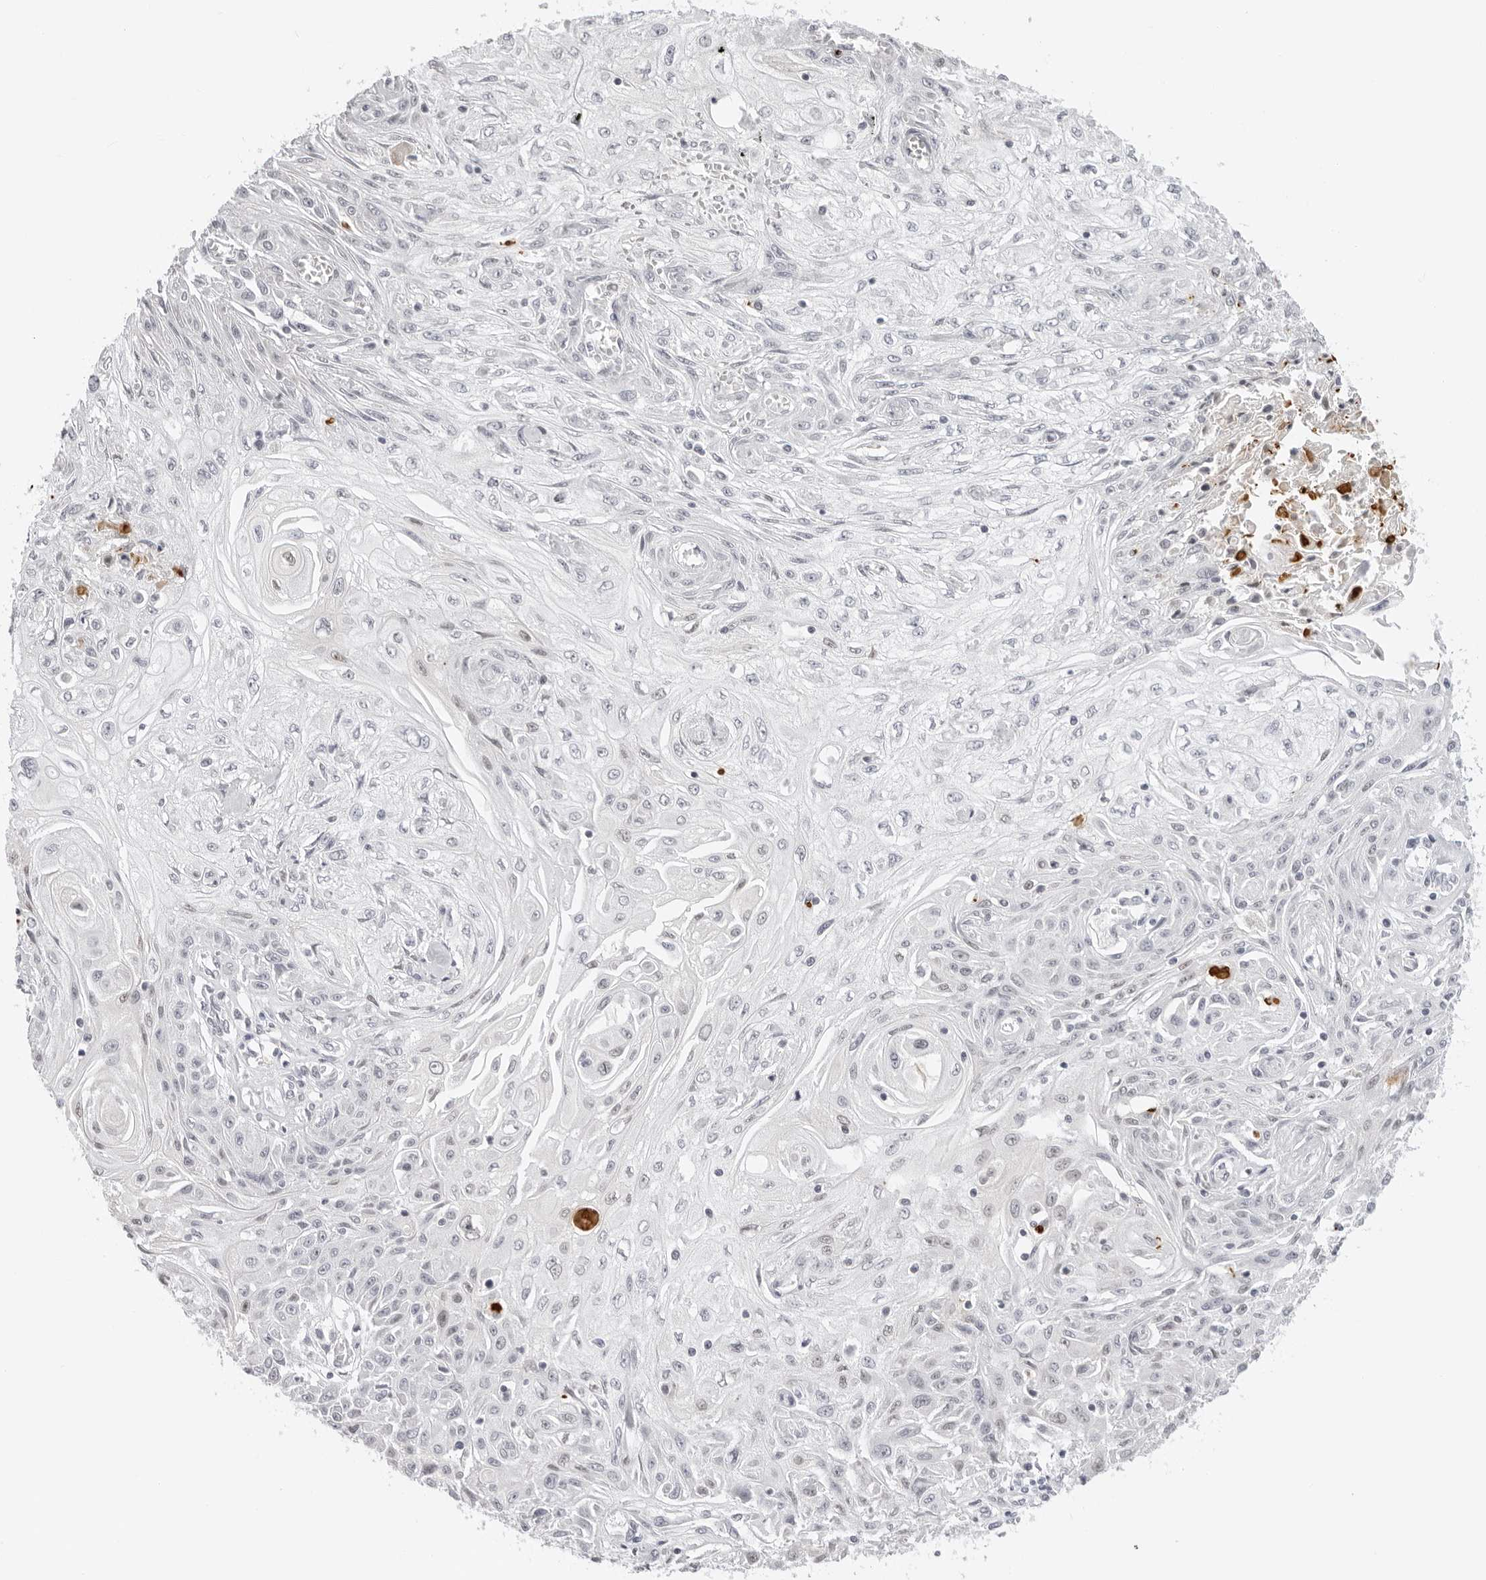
{"staining": {"intensity": "negative", "quantity": "none", "location": "none"}, "tissue": "skin cancer", "cell_type": "Tumor cells", "image_type": "cancer", "snomed": [{"axis": "morphology", "description": "Squamous cell carcinoma, NOS"}, {"axis": "morphology", "description": "Squamous cell carcinoma, metastatic, NOS"}, {"axis": "topography", "description": "Skin"}, {"axis": "topography", "description": "Lymph node"}], "caption": "Tumor cells are negative for protein expression in human skin cancer.", "gene": "MSH6", "patient": {"sex": "male", "age": 75}}